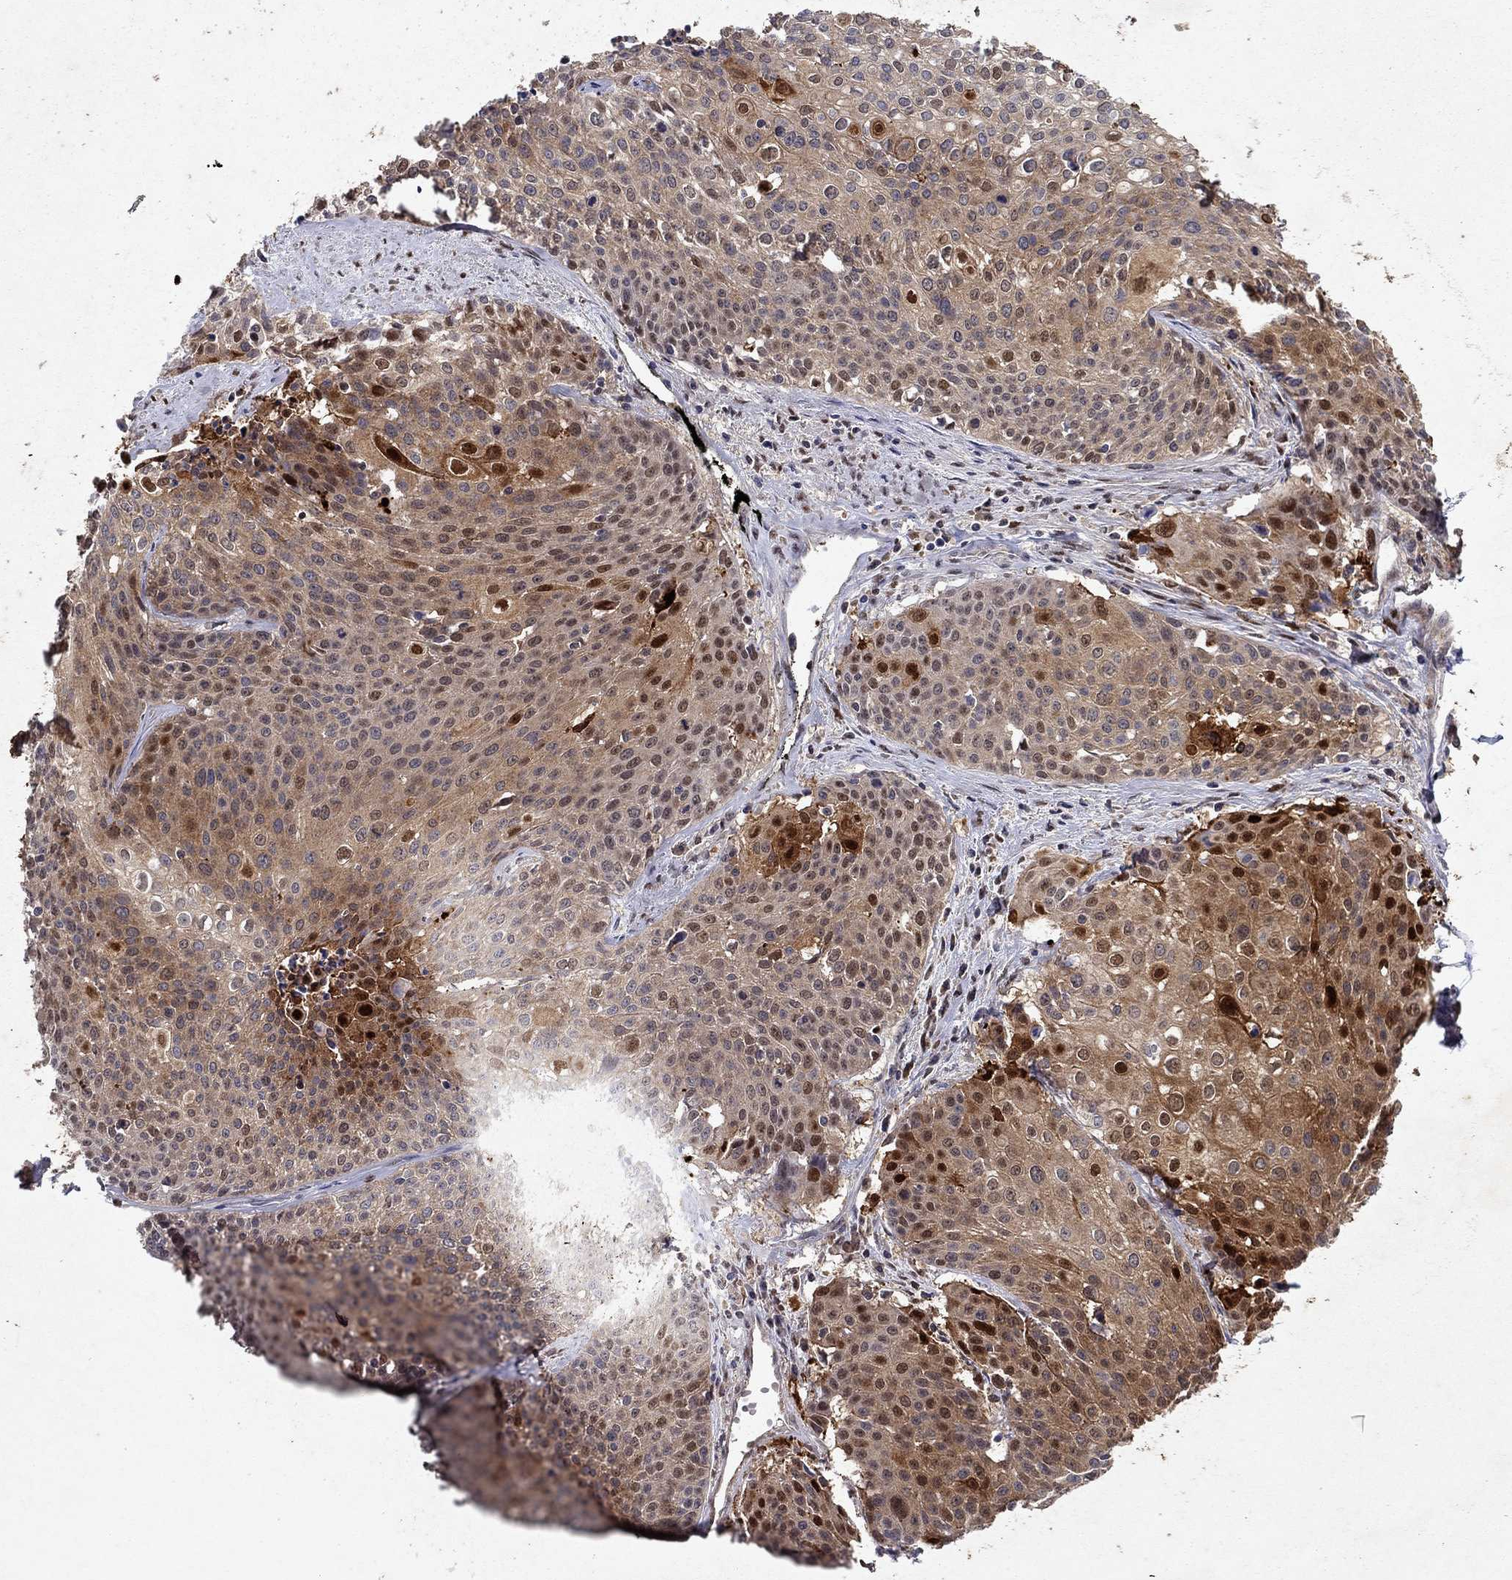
{"staining": {"intensity": "strong", "quantity": "<25%", "location": "cytoplasmic/membranous,nuclear"}, "tissue": "cervical cancer", "cell_type": "Tumor cells", "image_type": "cancer", "snomed": [{"axis": "morphology", "description": "Squamous cell carcinoma, NOS"}, {"axis": "topography", "description": "Cervix"}], "caption": "IHC staining of cervical cancer, which demonstrates medium levels of strong cytoplasmic/membranous and nuclear staining in approximately <25% of tumor cells indicating strong cytoplasmic/membranous and nuclear protein expression. The staining was performed using DAB (3,3'-diaminobenzidine) (brown) for protein detection and nuclei were counterstained in hematoxylin (blue).", "gene": "CRTC1", "patient": {"sex": "female", "age": 39}}